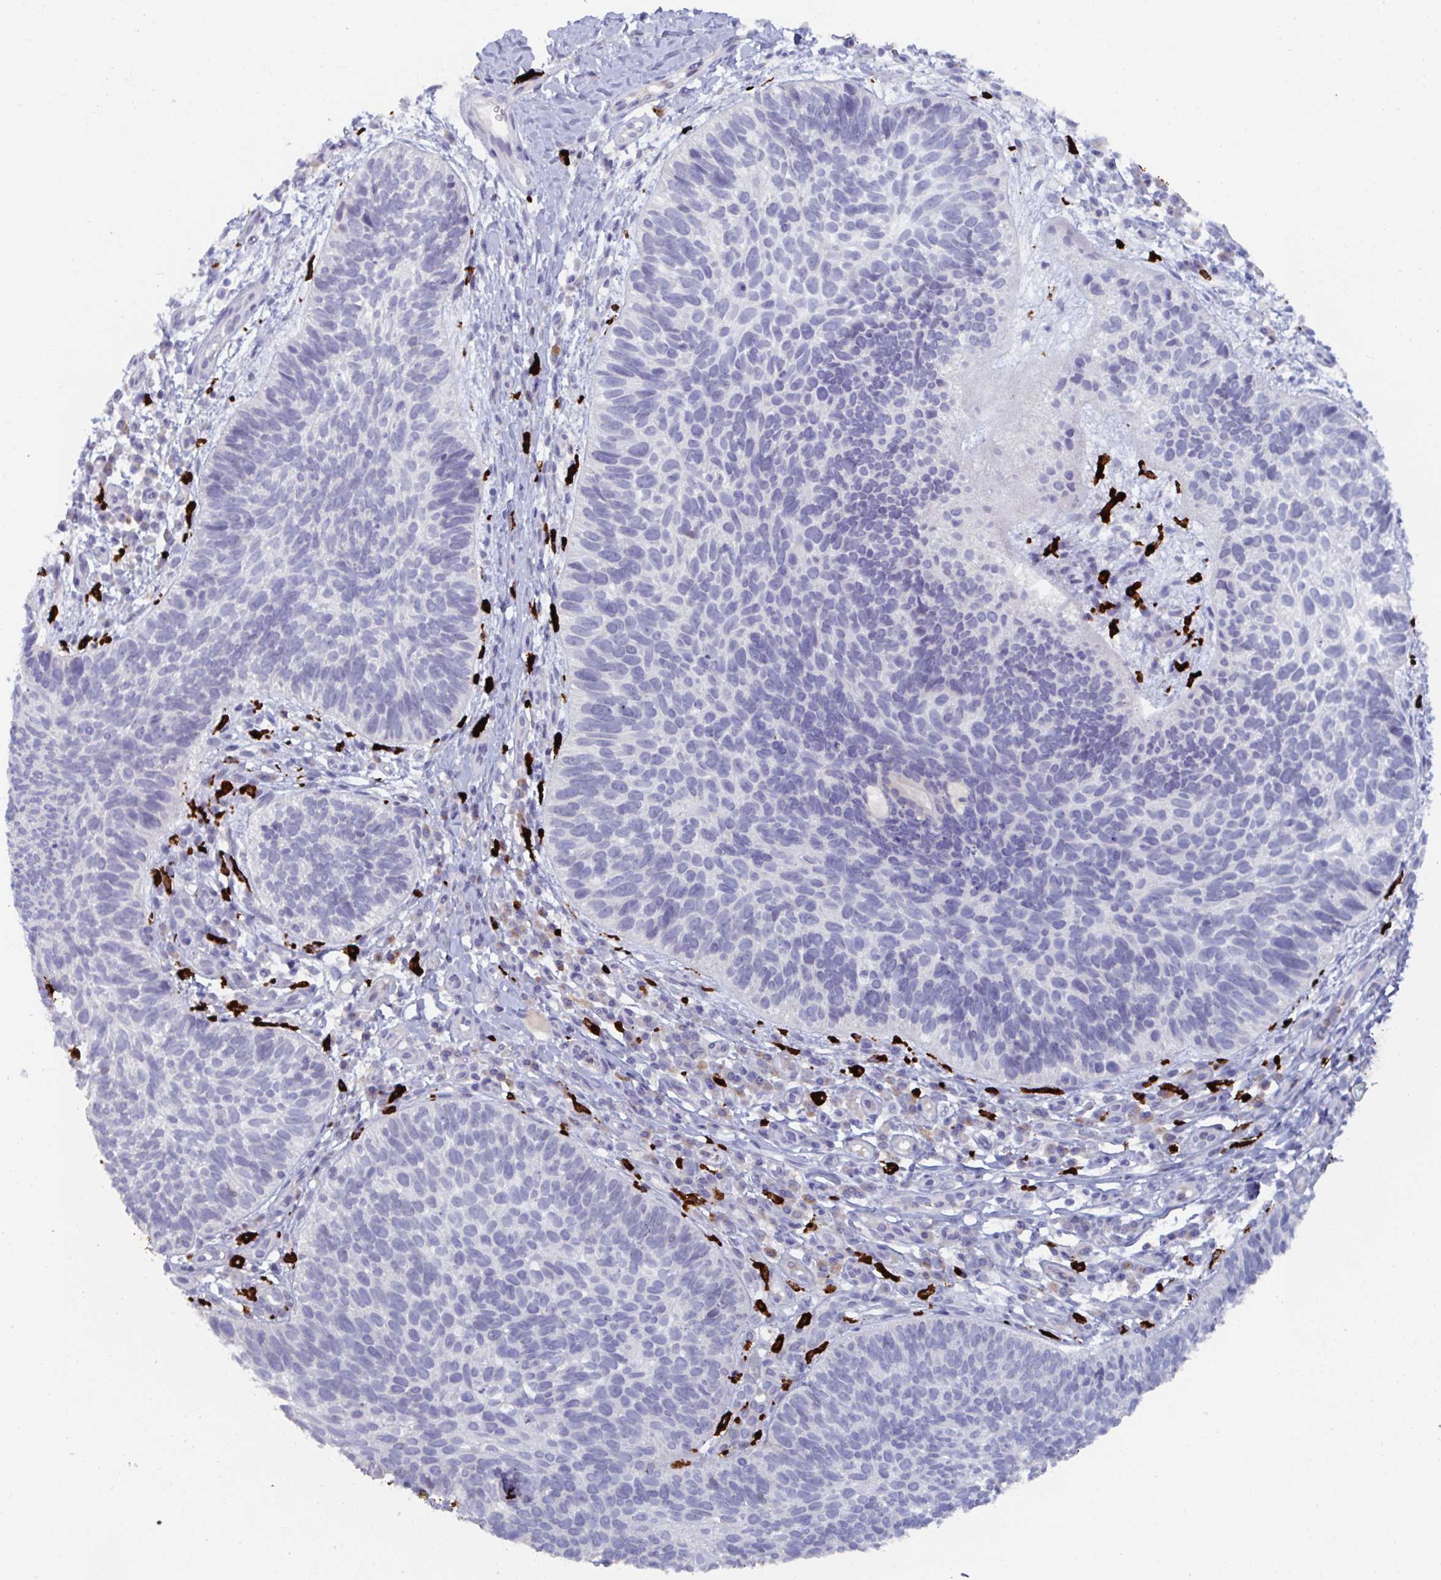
{"staining": {"intensity": "negative", "quantity": "none", "location": "none"}, "tissue": "skin cancer", "cell_type": "Tumor cells", "image_type": "cancer", "snomed": [{"axis": "morphology", "description": "Basal cell carcinoma"}, {"axis": "topography", "description": "Skin"}, {"axis": "topography", "description": "Skin of leg"}], "caption": "Immunohistochemistry of basal cell carcinoma (skin) displays no expression in tumor cells. (DAB immunohistochemistry (IHC) visualized using brightfield microscopy, high magnification).", "gene": "KCNK5", "patient": {"sex": "female", "age": 87}}